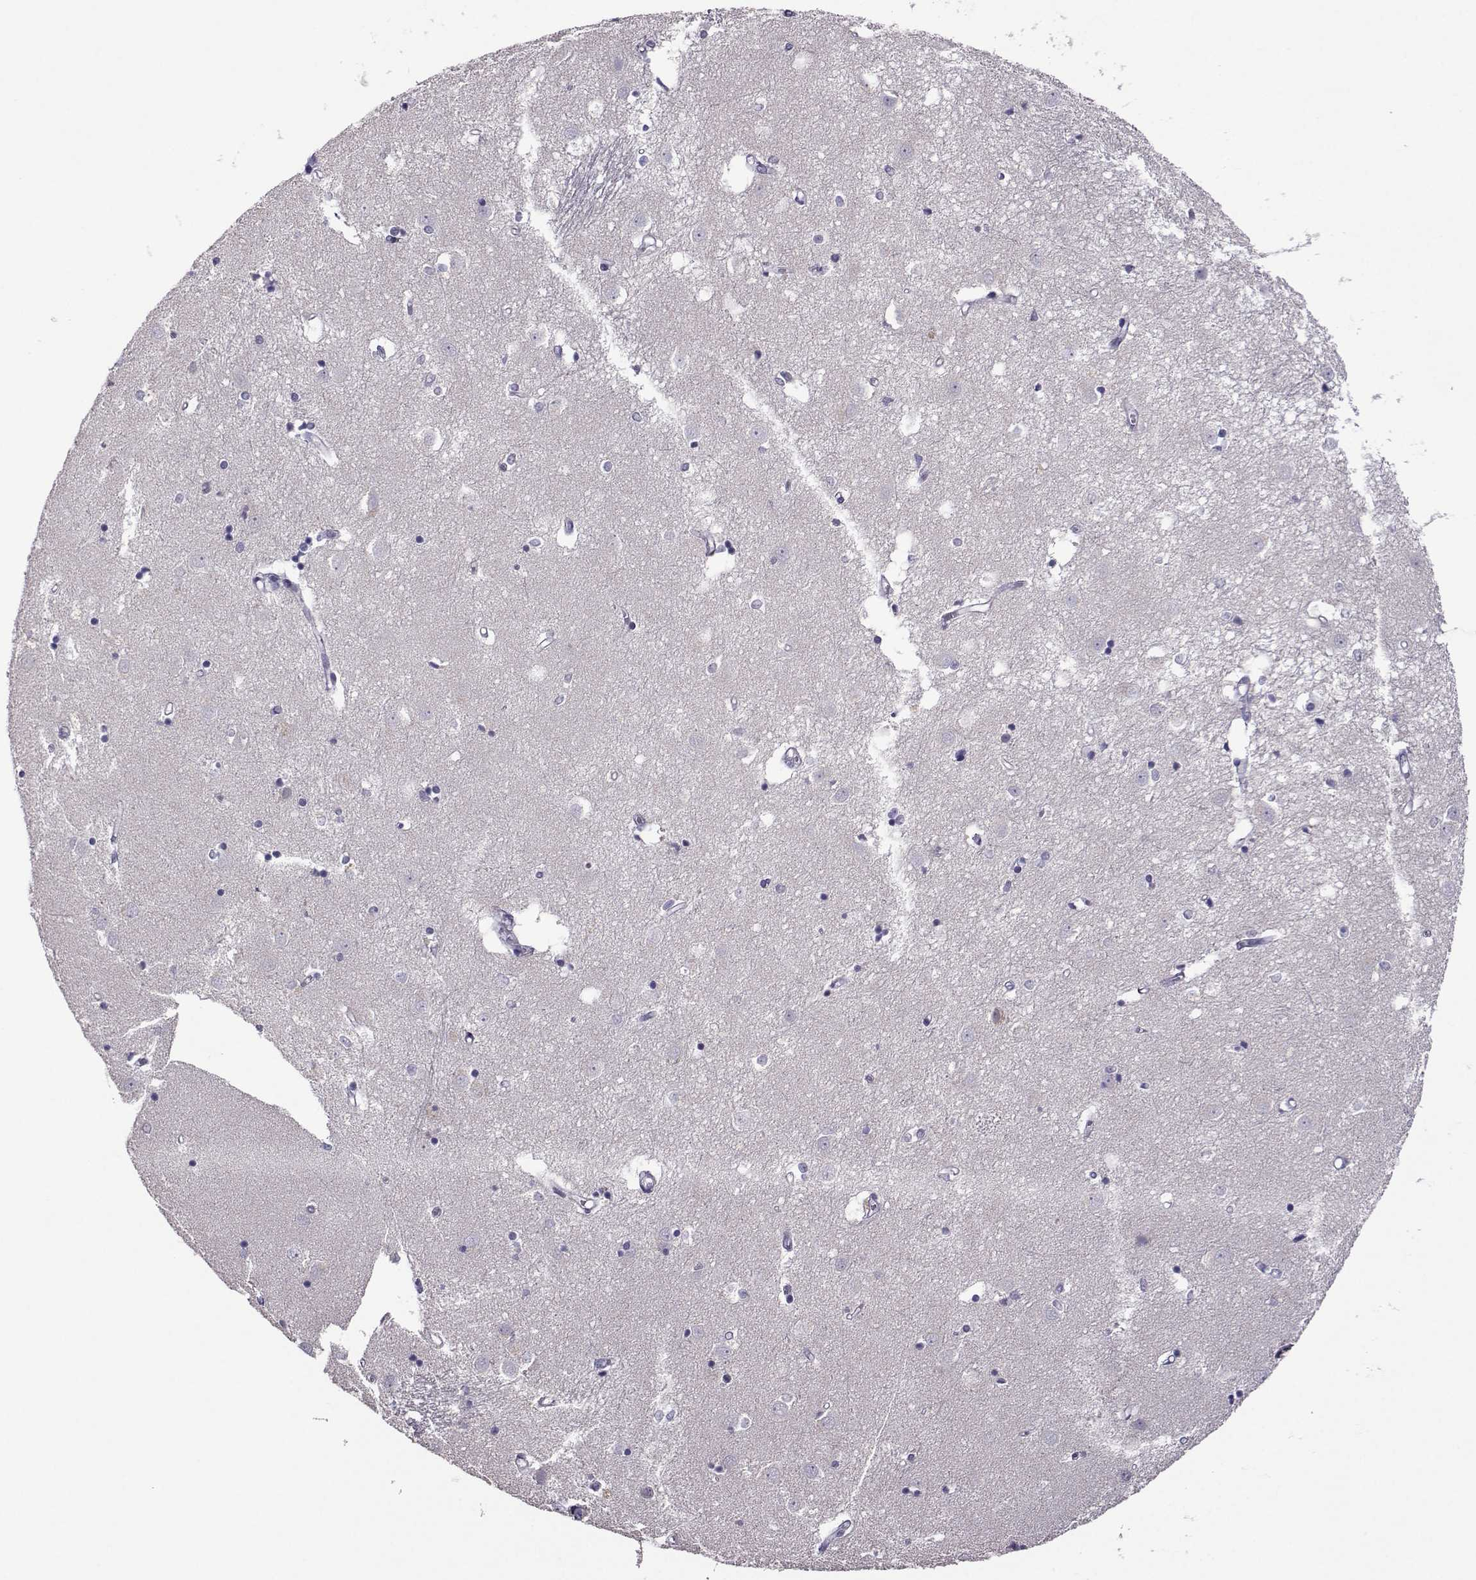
{"staining": {"intensity": "negative", "quantity": "none", "location": "none"}, "tissue": "caudate", "cell_type": "Glial cells", "image_type": "normal", "snomed": [{"axis": "morphology", "description": "Normal tissue, NOS"}, {"axis": "topography", "description": "Lateral ventricle wall"}], "caption": "The IHC image has no significant positivity in glial cells of caudate. (Stains: DAB IHC with hematoxylin counter stain, Microscopy: brightfield microscopy at high magnification).", "gene": "DDX20", "patient": {"sex": "male", "age": 54}}